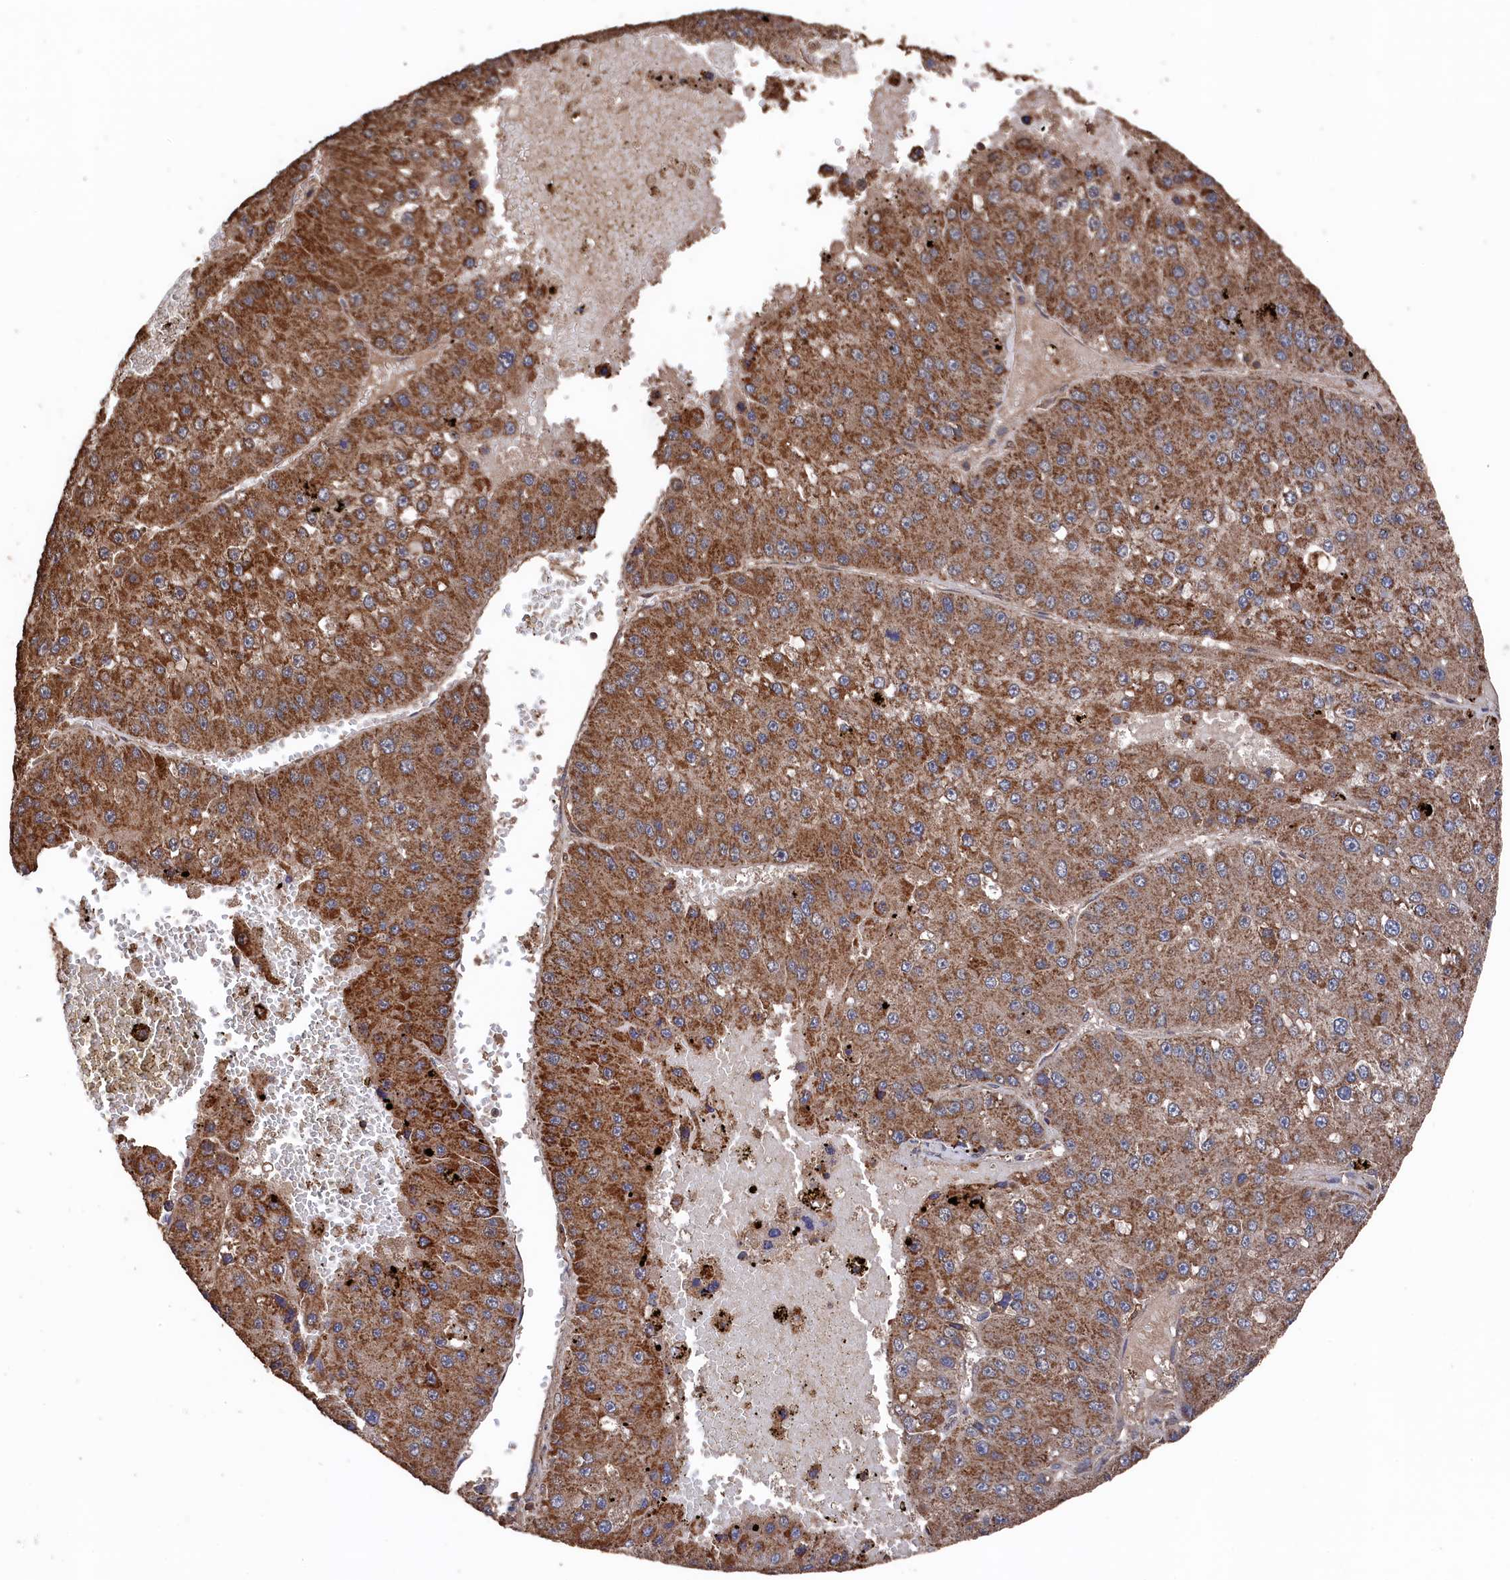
{"staining": {"intensity": "moderate", "quantity": ">75%", "location": "cytoplasmic/membranous"}, "tissue": "liver cancer", "cell_type": "Tumor cells", "image_type": "cancer", "snomed": [{"axis": "morphology", "description": "Carcinoma, Hepatocellular, NOS"}, {"axis": "topography", "description": "Liver"}], "caption": "Protein expression analysis of hepatocellular carcinoma (liver) shows moderate cytoplasmic/membranous staining in approximately >75% of tumor cells.", "gene": "SNX33", "patient": {"sex": "female", "age": 73}}